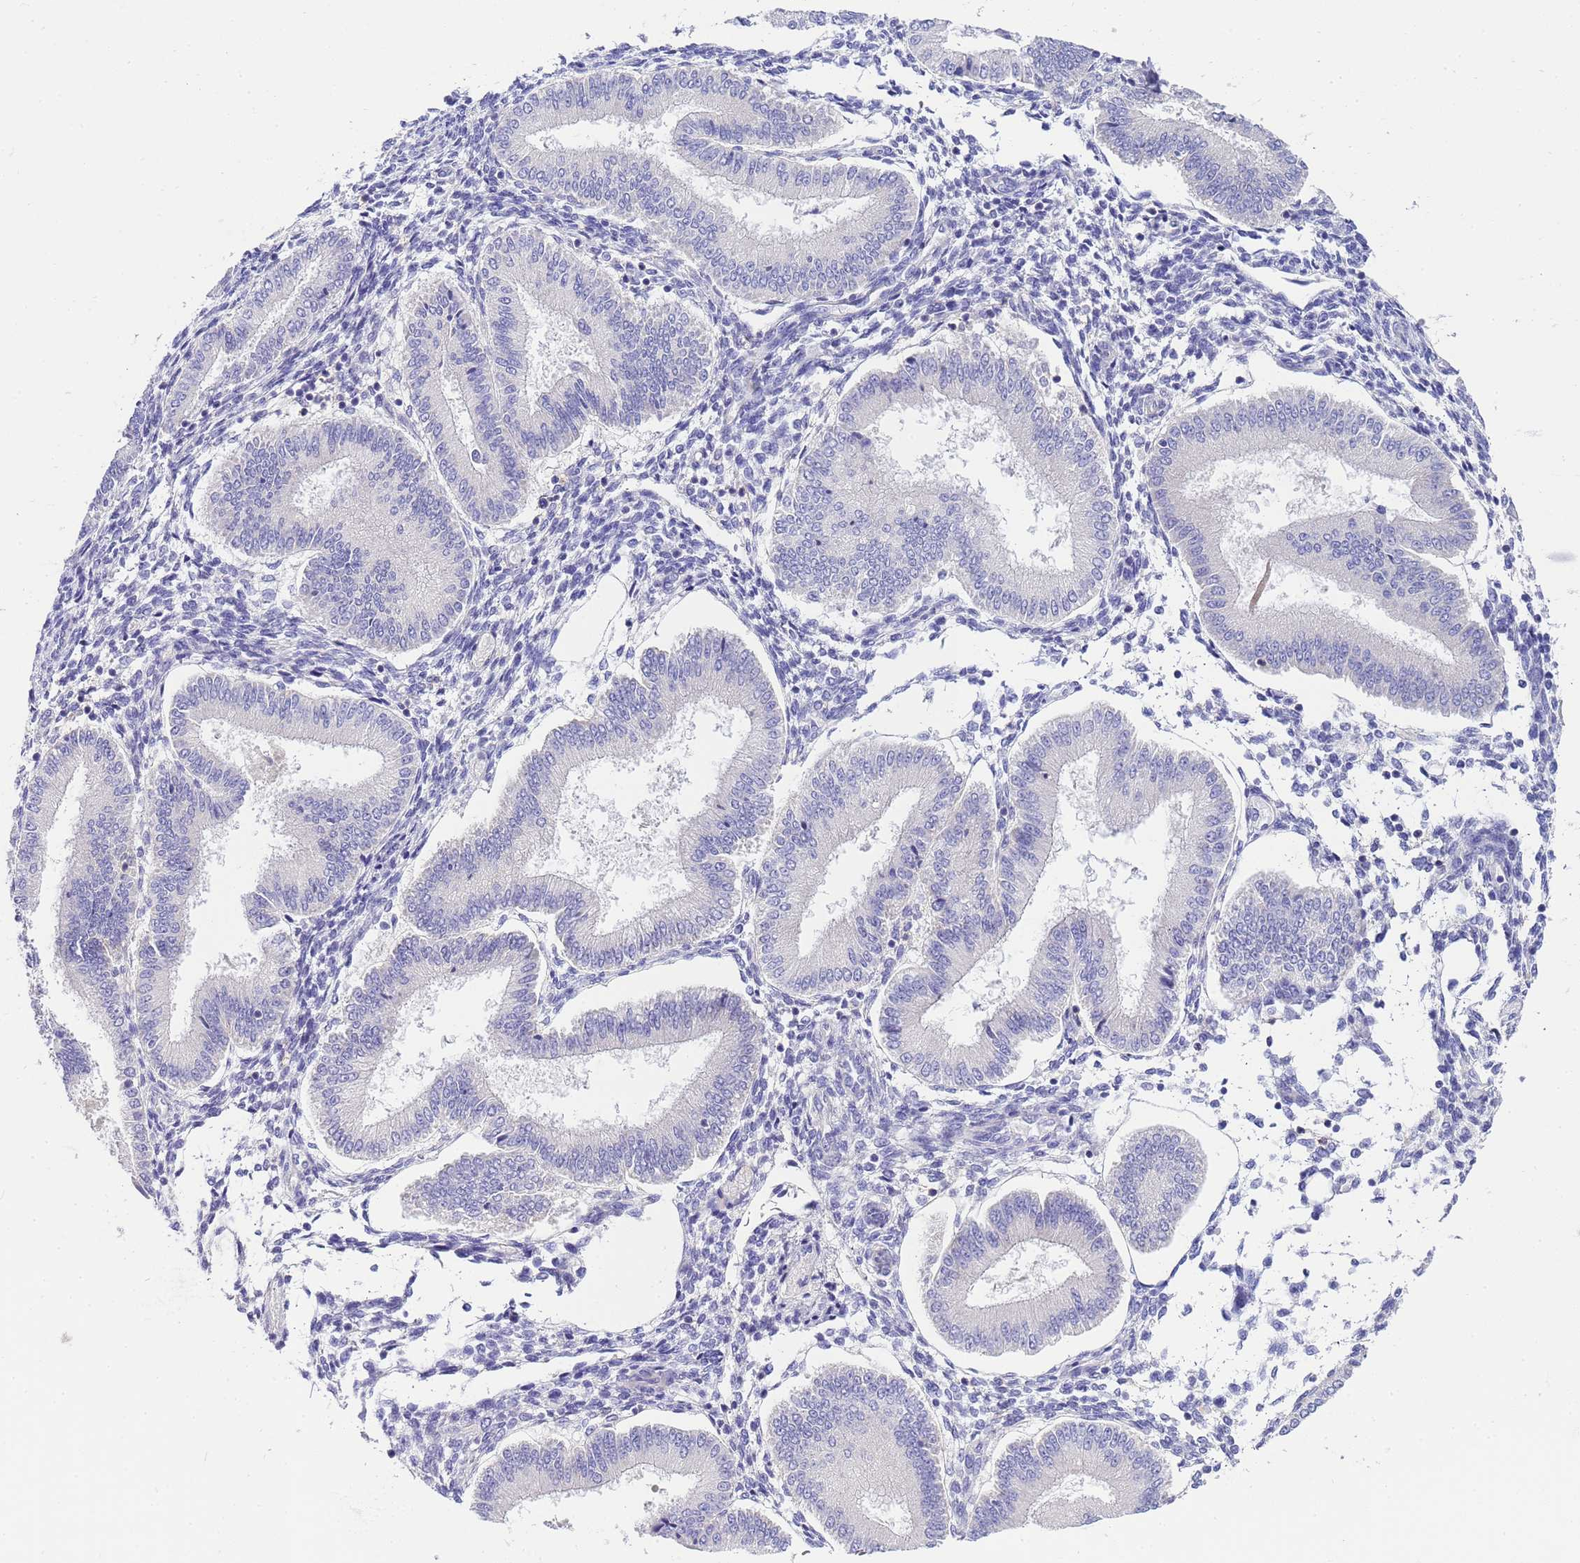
{"staining": {"intensity": "negative", "quantity": "none", "location": "none"}, "tissue": "endometrium", "cell_type": "Cells in endometrial stroma", "image_type": "normal", "snomed": [{"axis": "morphology", "description": "Normal tissue, NOS"}, {"axis": "topography", "description": "Endometrium"}], "caption": "IHC of unremarkable endometrium displays no staining in cells in endometrial stroma.", "gene": "RIPPLY2", "patient": {"sex": "female", "age": 39}}